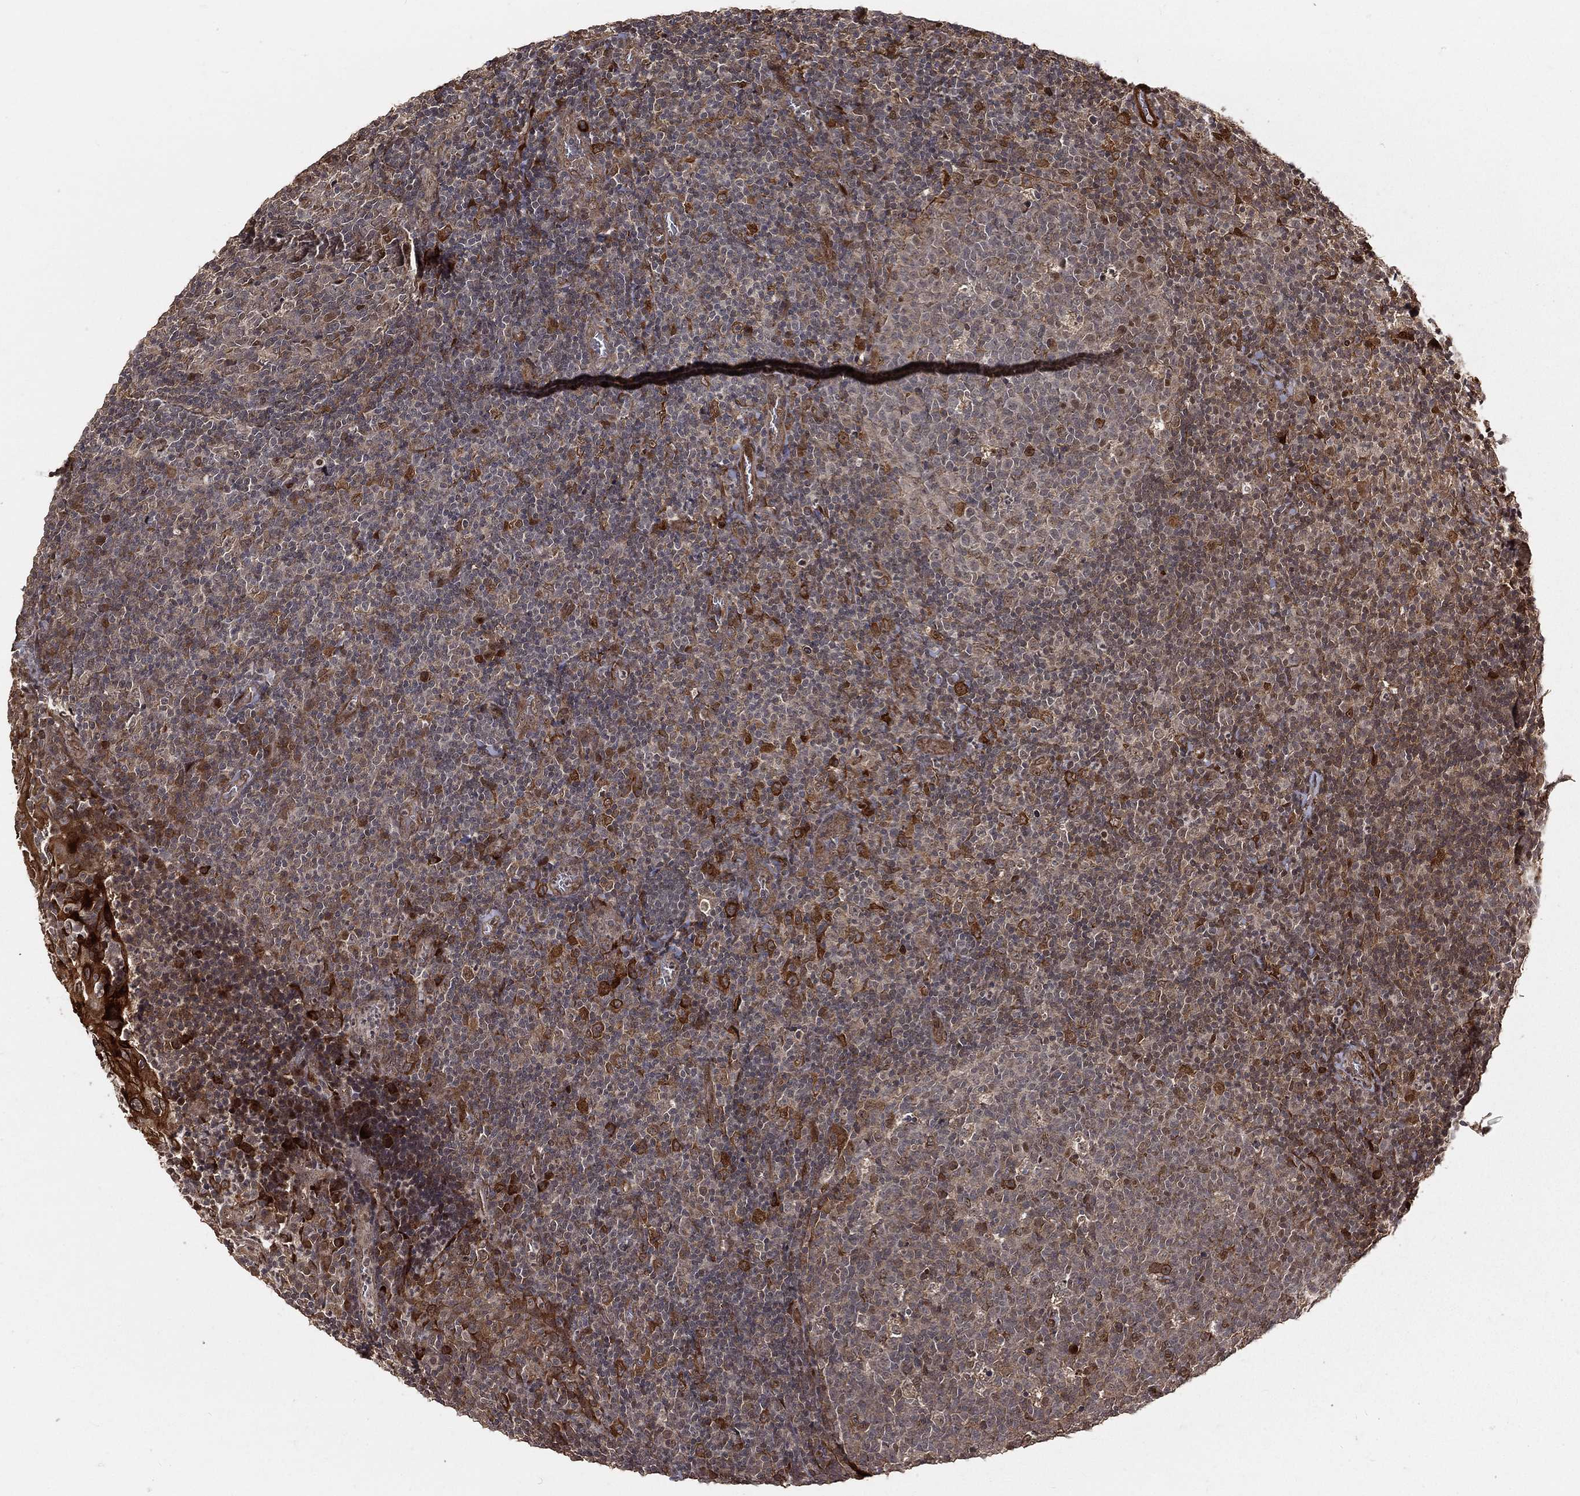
{"staining": {"intensity": "moderate", "quantity": "<25%", "location": "cytoplasmic/membranous"}, "tissue": "tonsil", "cell_type": "Germinal center cells", "image_type": "normal", "snomed": [{"axis": "morphology", "description": "Normal tissue, NOS"}, {"axis": "topography", "description": "Tonsil"}], "caption": "A brown stain labels moderate cytoplasmic/membranous expression of a protein in germinal center cells of normal tonsil. (Brightfield microscopy of DAB IHC at high magnification).", "gene": "MAPK1", "patient": {"sex": "female", "age": 5}}